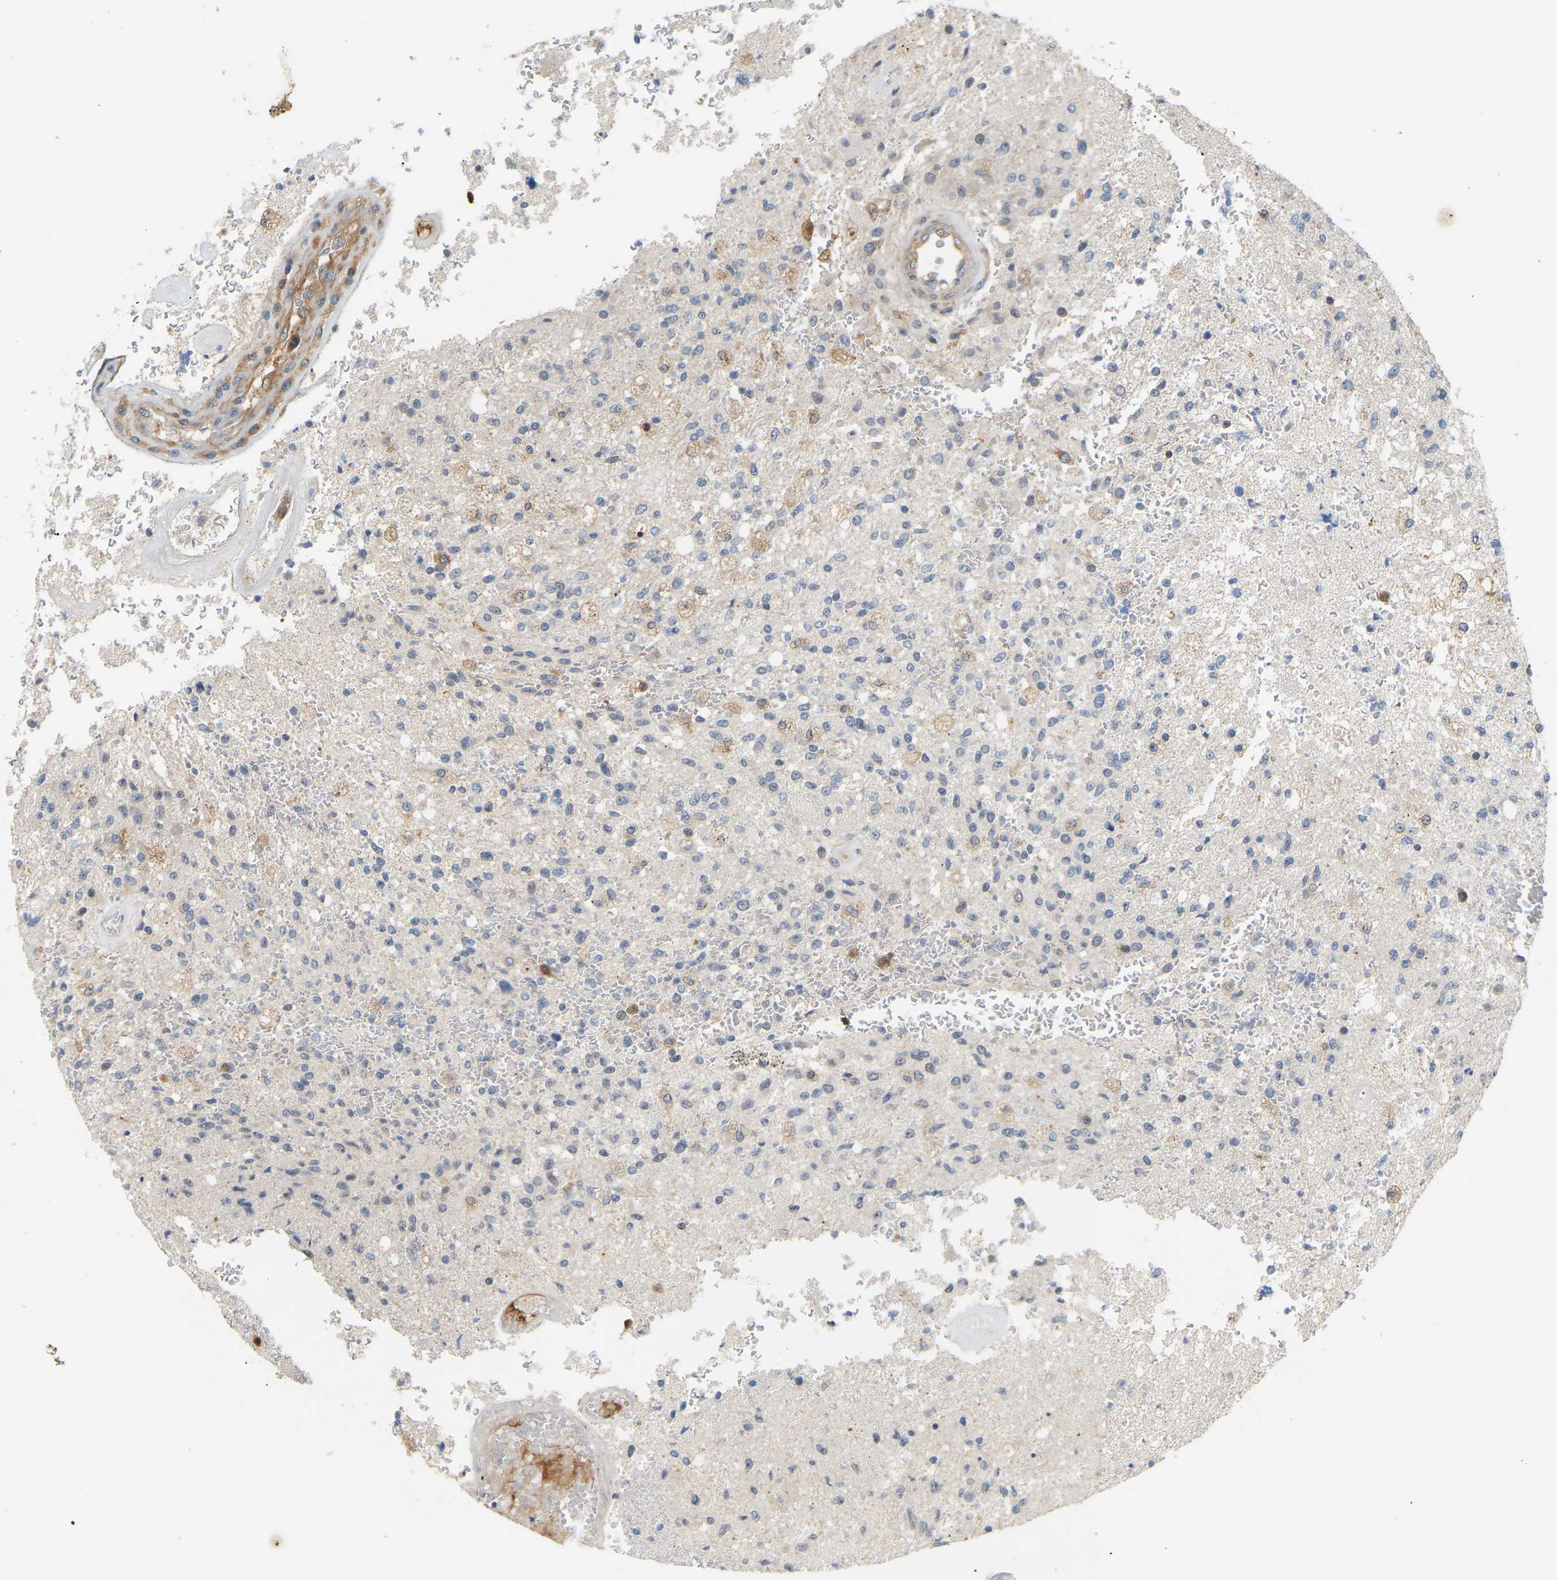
{"staining": {"intensity": "negative", "quantity": "none", "location": "none"}, "tissue": "glioma", "cell_type": "Tumor cells", "image_type": "cancer", "snomed": [{"axis": "morphology", "description": "Normal tissue, NOS"}, {"axis": "morphology", "description": "Glioma, malignant, High grade"}, {"axis": "topography", "description": "Cerebral cortex"}], "caption": "Tumor cells show no significant positivity in glioma. (Brightfield microscopy of DAB (3,3'-diaminobenzidine) immunohistochemistry at high magnification).", "gene": "PLCG2", "patient": {"sex": "male", "age": 77}}